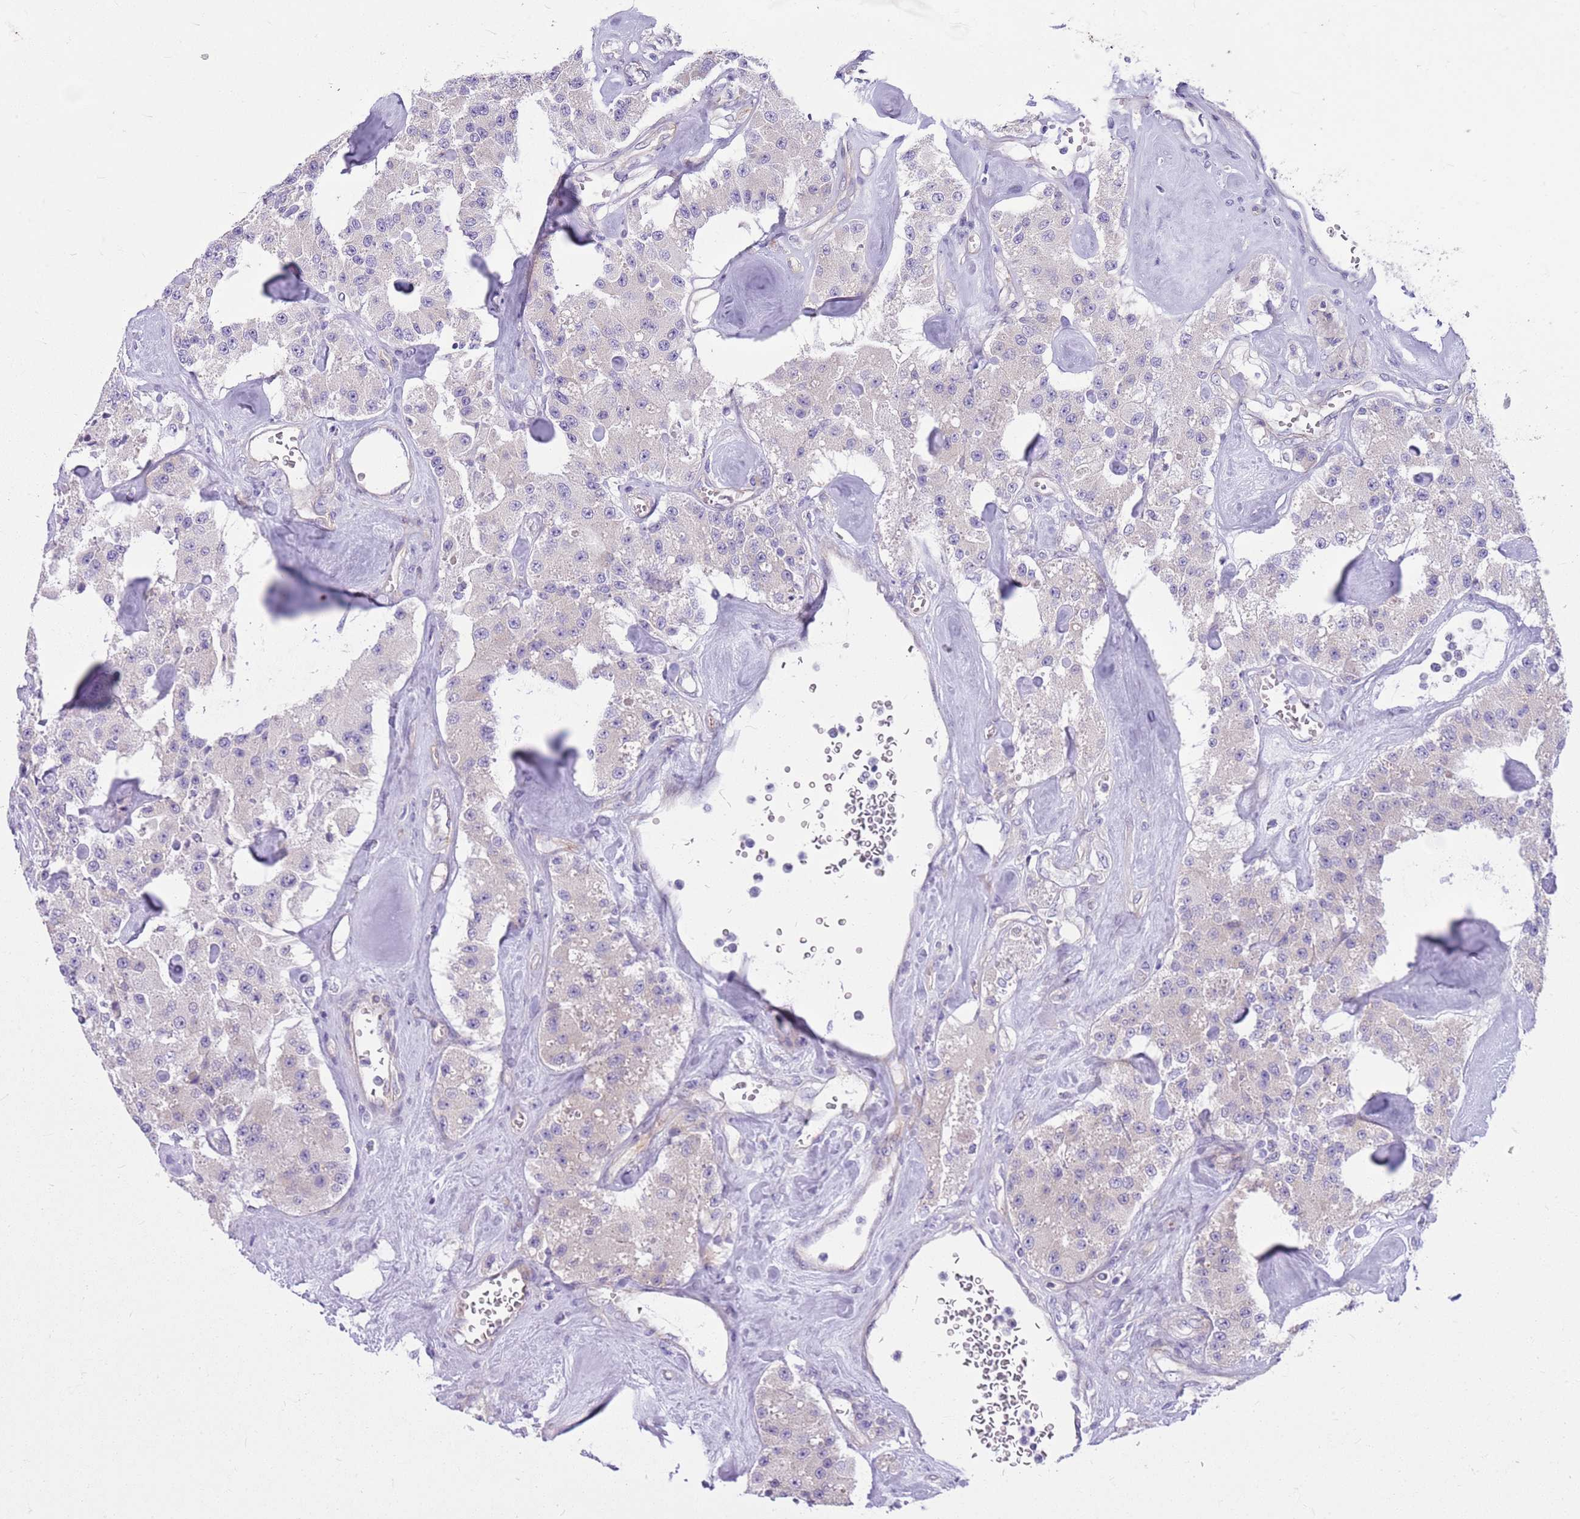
{"staining": {"intensity": "negative", "quantity": "none", "location": "none"}, "tissue": "carcinoid", "cell_type": "Tumor cells", "image_type": "cancer", "snomed": [{"axis": "morphology", "description": "Carcinoid, malignant, NOS"}, {"axis": "topography", "description": "Pancreas"}], "caption": "This is a photomicrograph of immunohistochemistry (IHC) staining of malignant carcinoid, which shows no positivity in tumor cells.", "gene": "PARP8", "patient": {"sex": "male", "age": 41}}